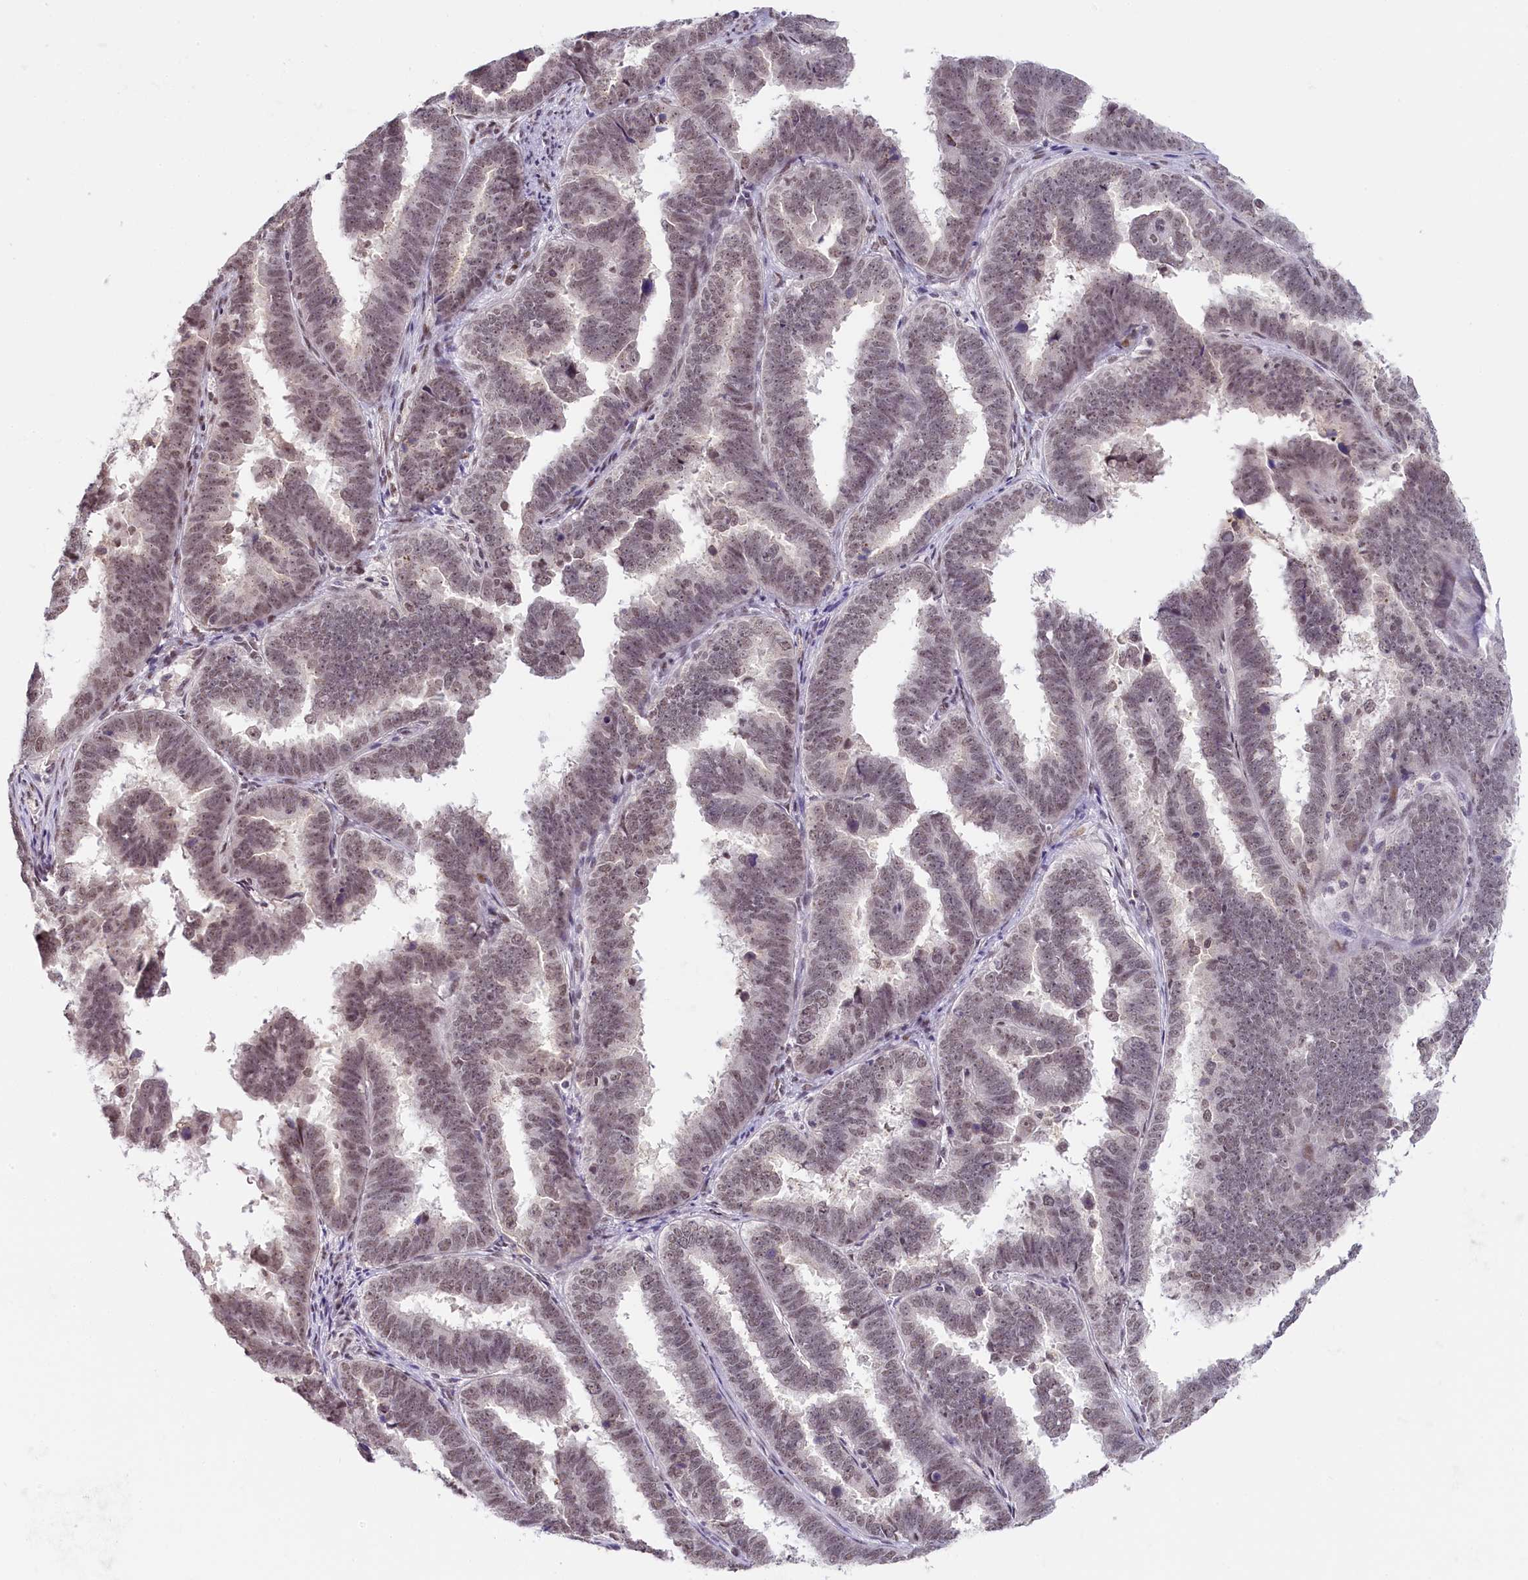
{"staining": {"intensity": "weak", "quantity": ">75%", "location": "nuclear"}, "tissue": "endometrial cancer", "cell_type": "Tumor cells", "image_type": "cancer", "snomed": [{"axis": "morphology", "description": "Adenocarcinoma, NOS"}, {"axis": "topography", "description": "Endometrium"}], "caption": "Protein expression analysis of human endometrial adenocarcinoma reveals weak nuclear expression in approximately >75% of tumor cells.", "gene": "SEC31B", "patient": {"sex": "female", "age": 75}}